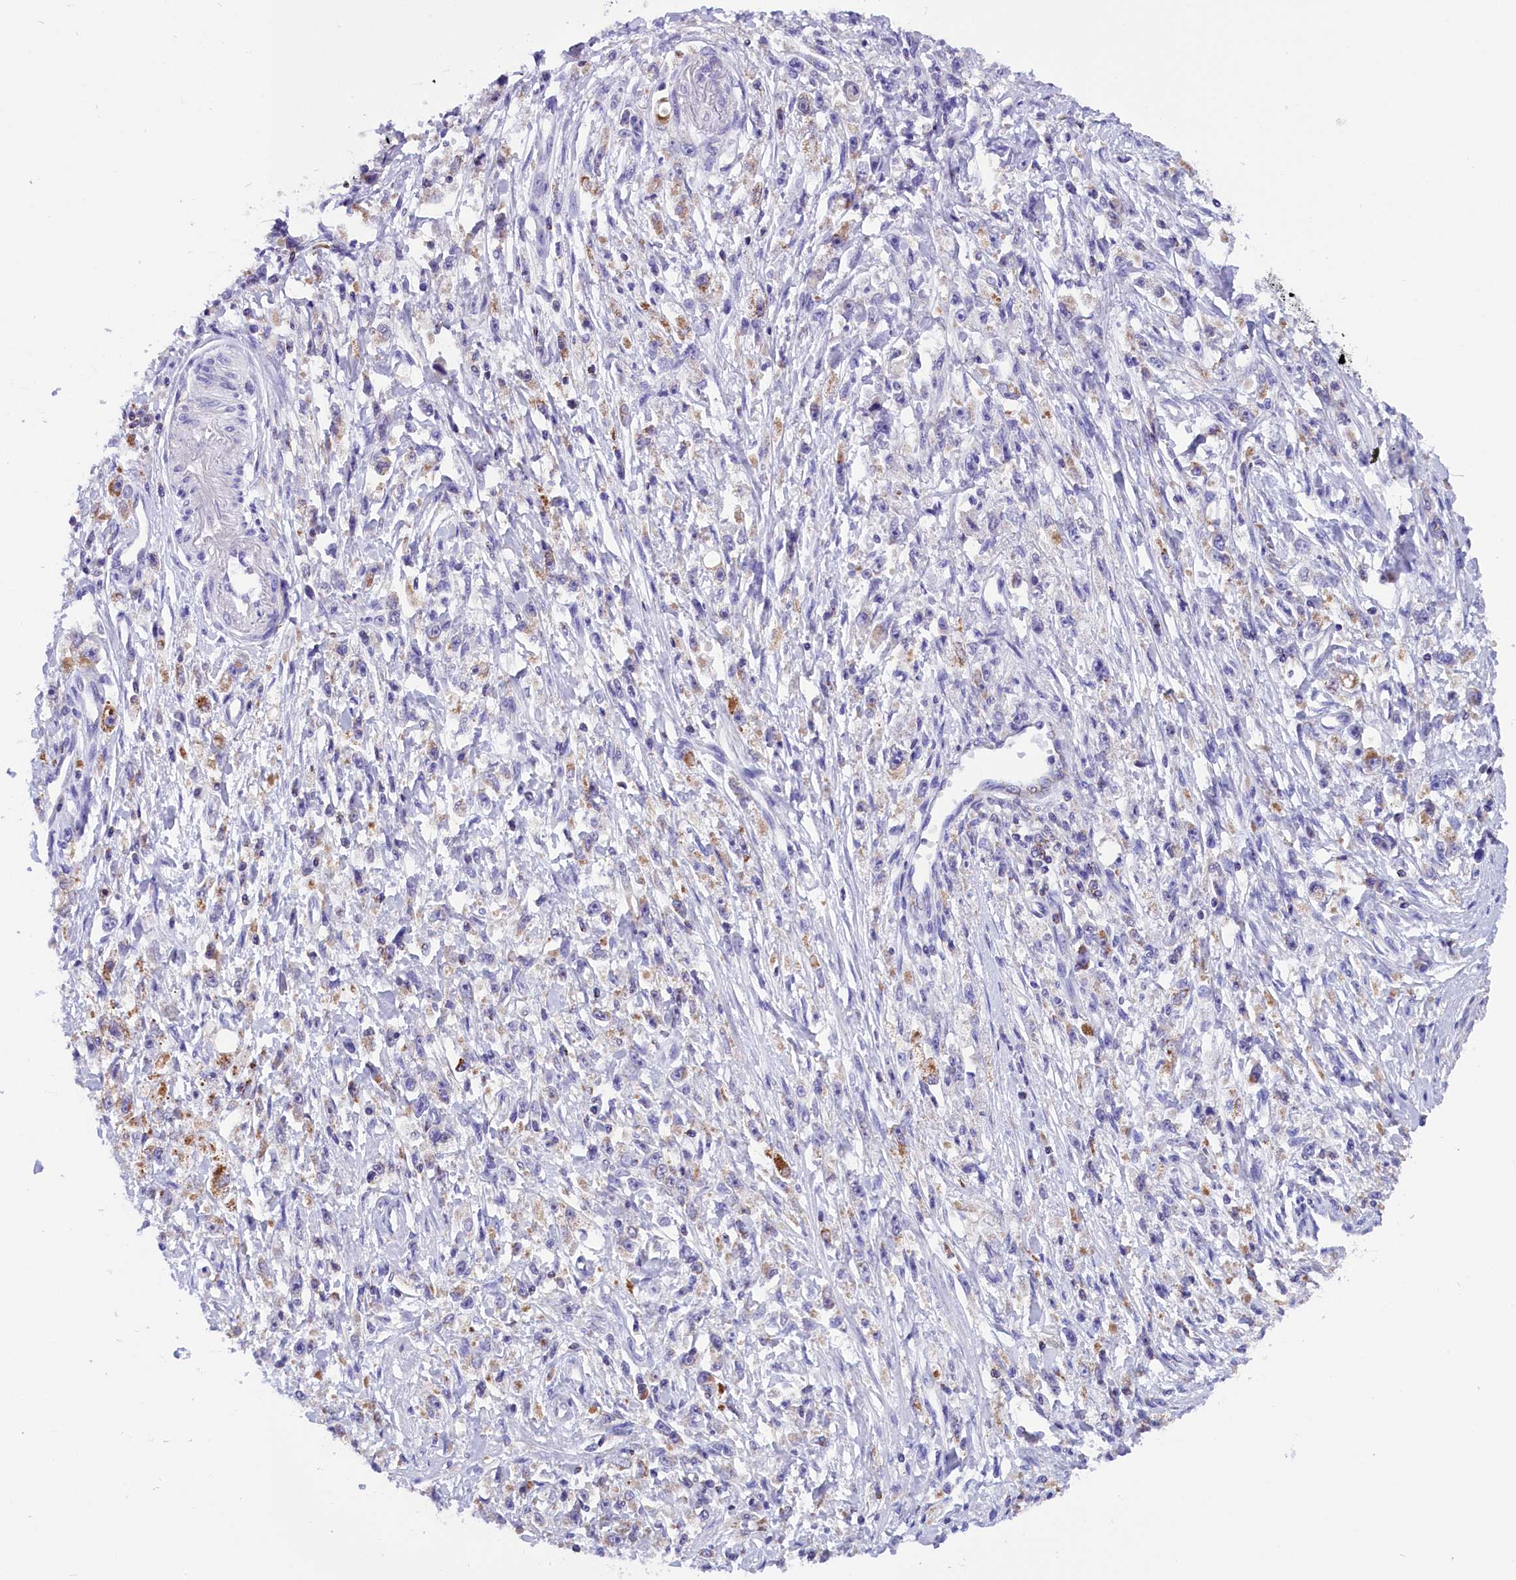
{"staining": {"intensity": "moderate", "quantity": "25%-75%", "location": "cytoplasmic/membranous"}, "tissue": "stomach cancer", "cell_type": "Tumor cells", "image_type": "cancer", "snomed": [{"axis": "morphology", "description": "Adenocarcinoma, NOS"}, {"axis": "topography", "description": "Stomach"}], "caption": "Brown immunohistochemical staining in human adenocarcinoma (stomach) reveals moderate cytoplasmic/membranous staining in approximately 25%-75% of tumor cells.", "gene": "ABAT", "patient": {"sex": "female", "age": 59}}